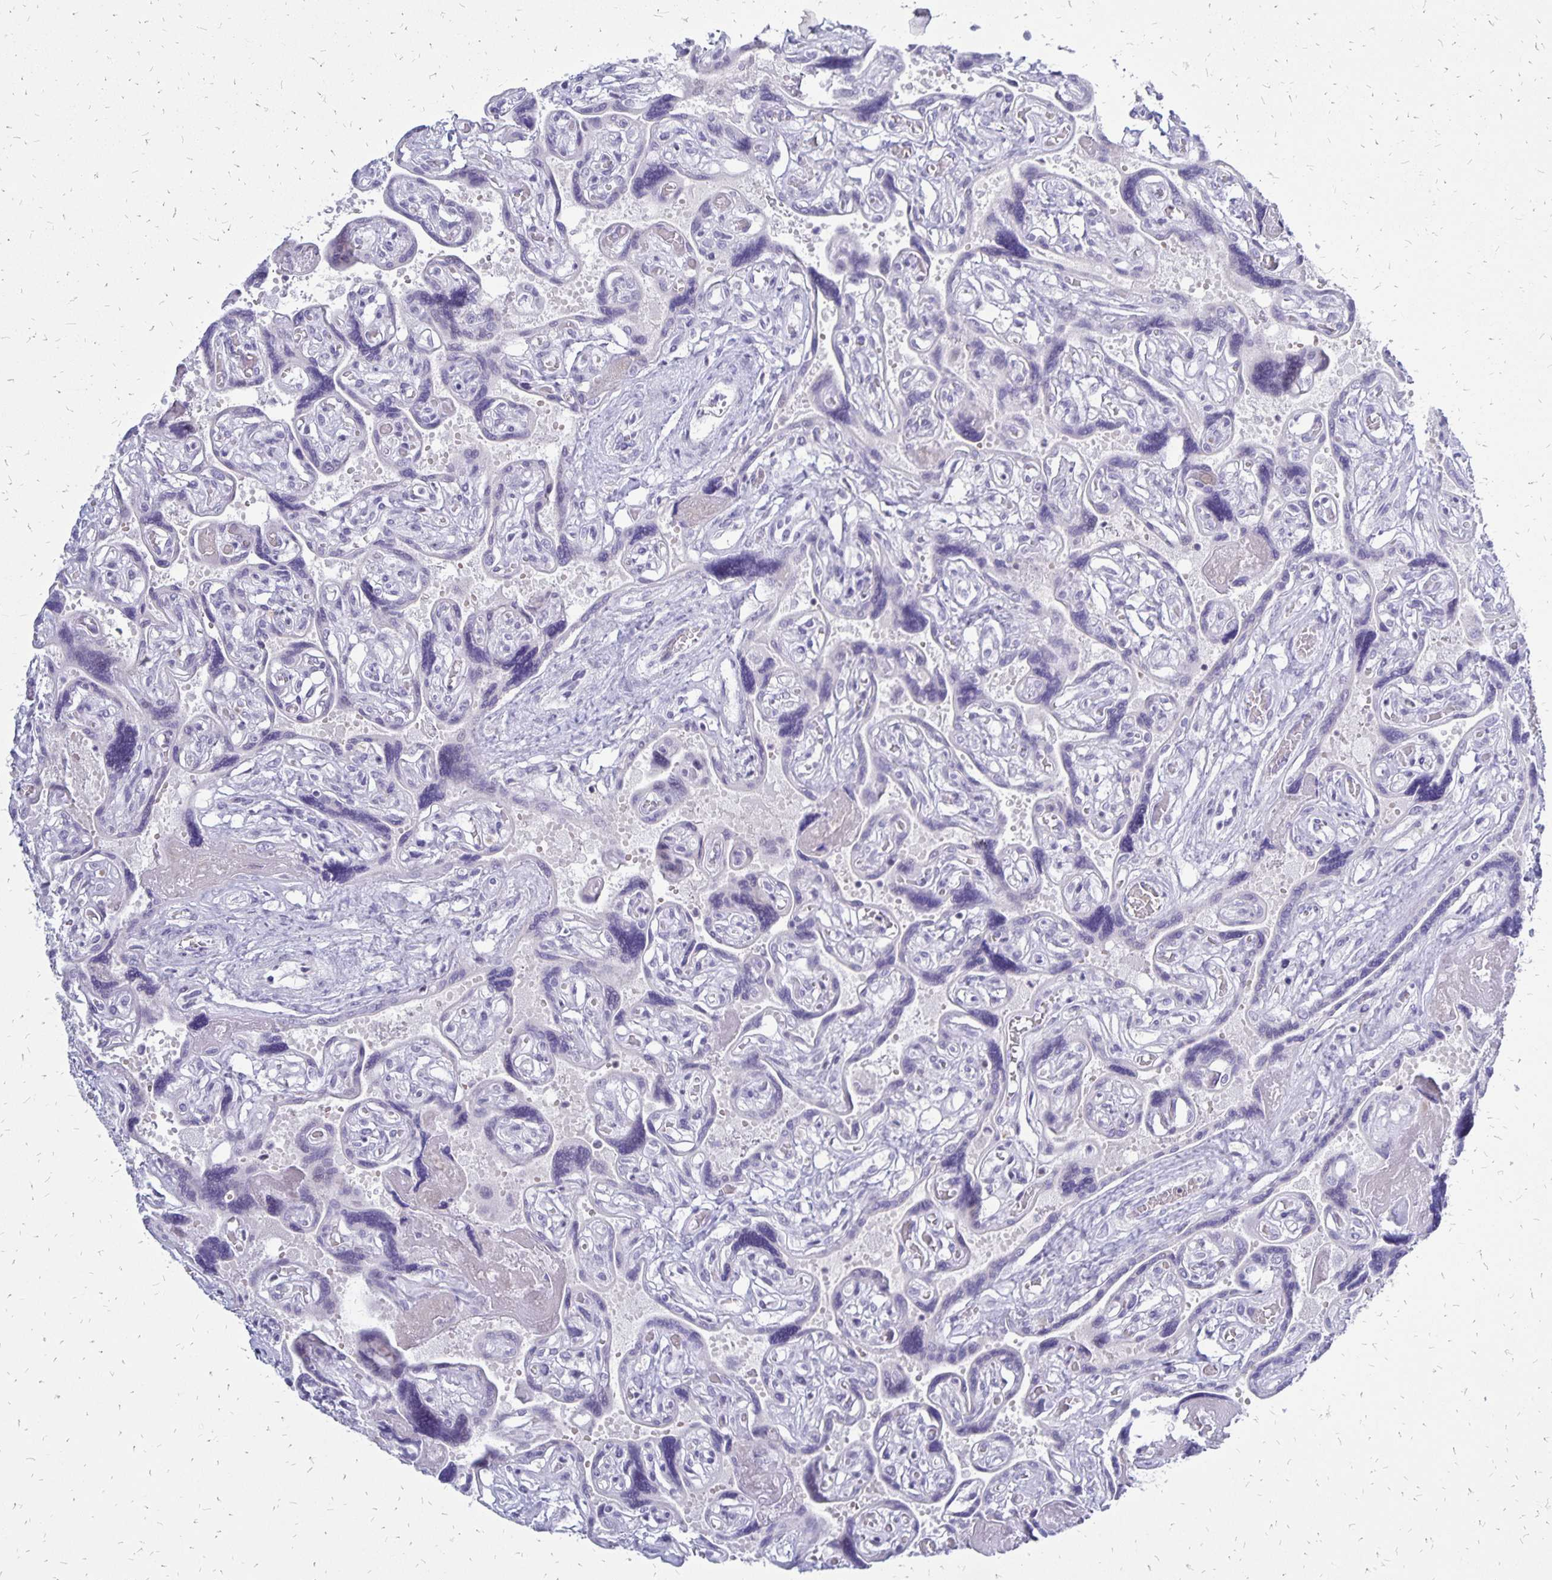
{"staining": {"intensity": "negative", "quantity": "none", "location": "none"}, "tissue": "placenta", "cell_type": "Decidual cells", "image_type": "normal", "snomed": [{"axis": "morphology", "description": "Normal tissue, NOS"}, {"axis": "topography", "description": "Placenta"}], "caption": "Immunohistochemistry (IHC) image of benign placenta: placenta stained with DAB exhibits no significant protein staining in decidual cells.", "gene": "DCK", "patient": {"sex": "female", "age": 32}}